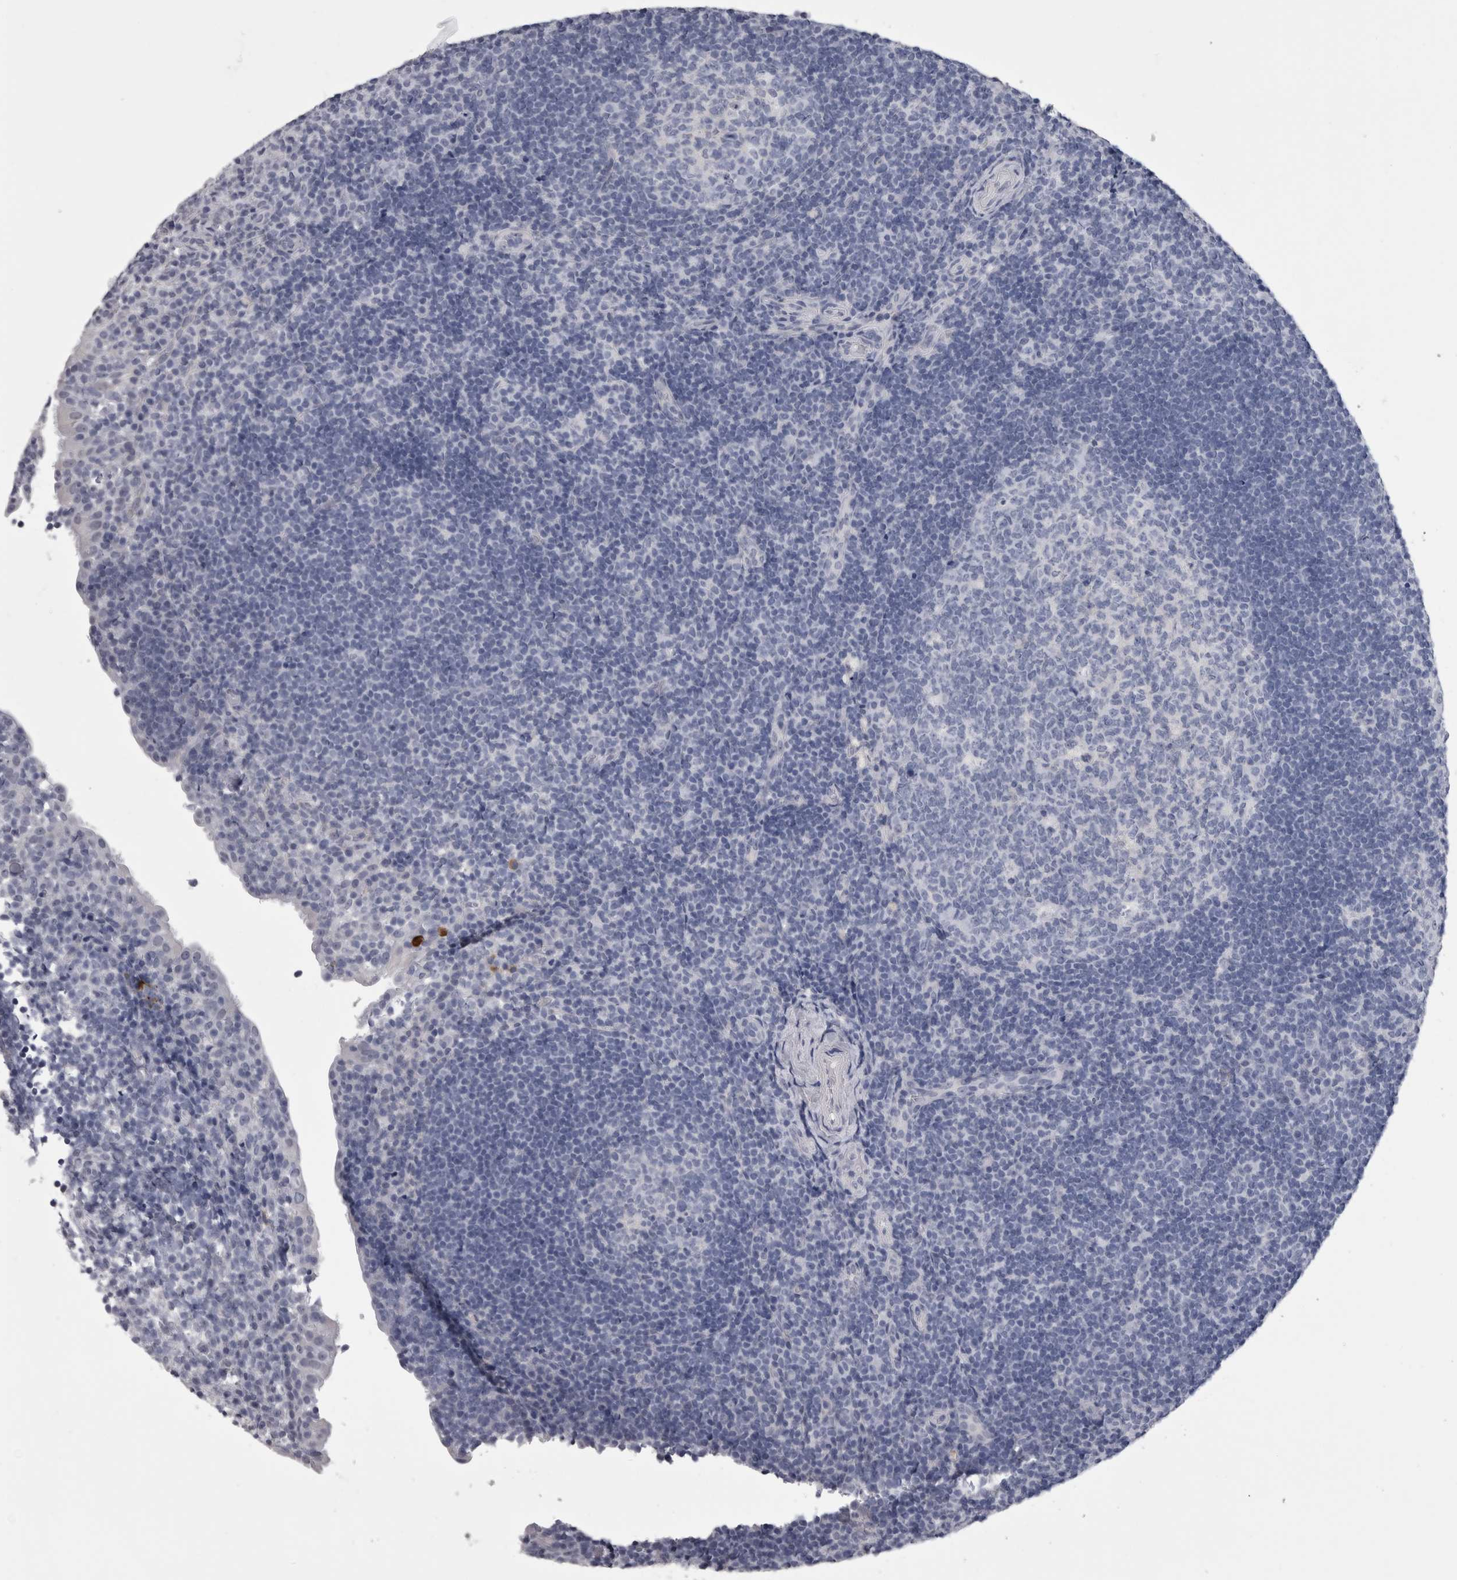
{"staining": {"intensity": "negative", "quantity": "none", "location": "none"}, "tissue": "tonsil", "cell_type": "Germinal center cells", "image_type": "normal", "snomed": [{"axis": "morphology", "description": "Normal tissue, NOS"}, {"axis": "topography", "description": "Tonsil"}], "caption": "Histopathology image shows no protein staining in germinal center cells of normal tonsil. The staining was performed using DAB (3,3'-diaminobenzidine) to visualize the protein expression in brown, while the nuclei were stained in blue with hematoxylin (Magnification: 20x).", "gene": "AFMID", "patient": {"sex": "female", "age": 40}}